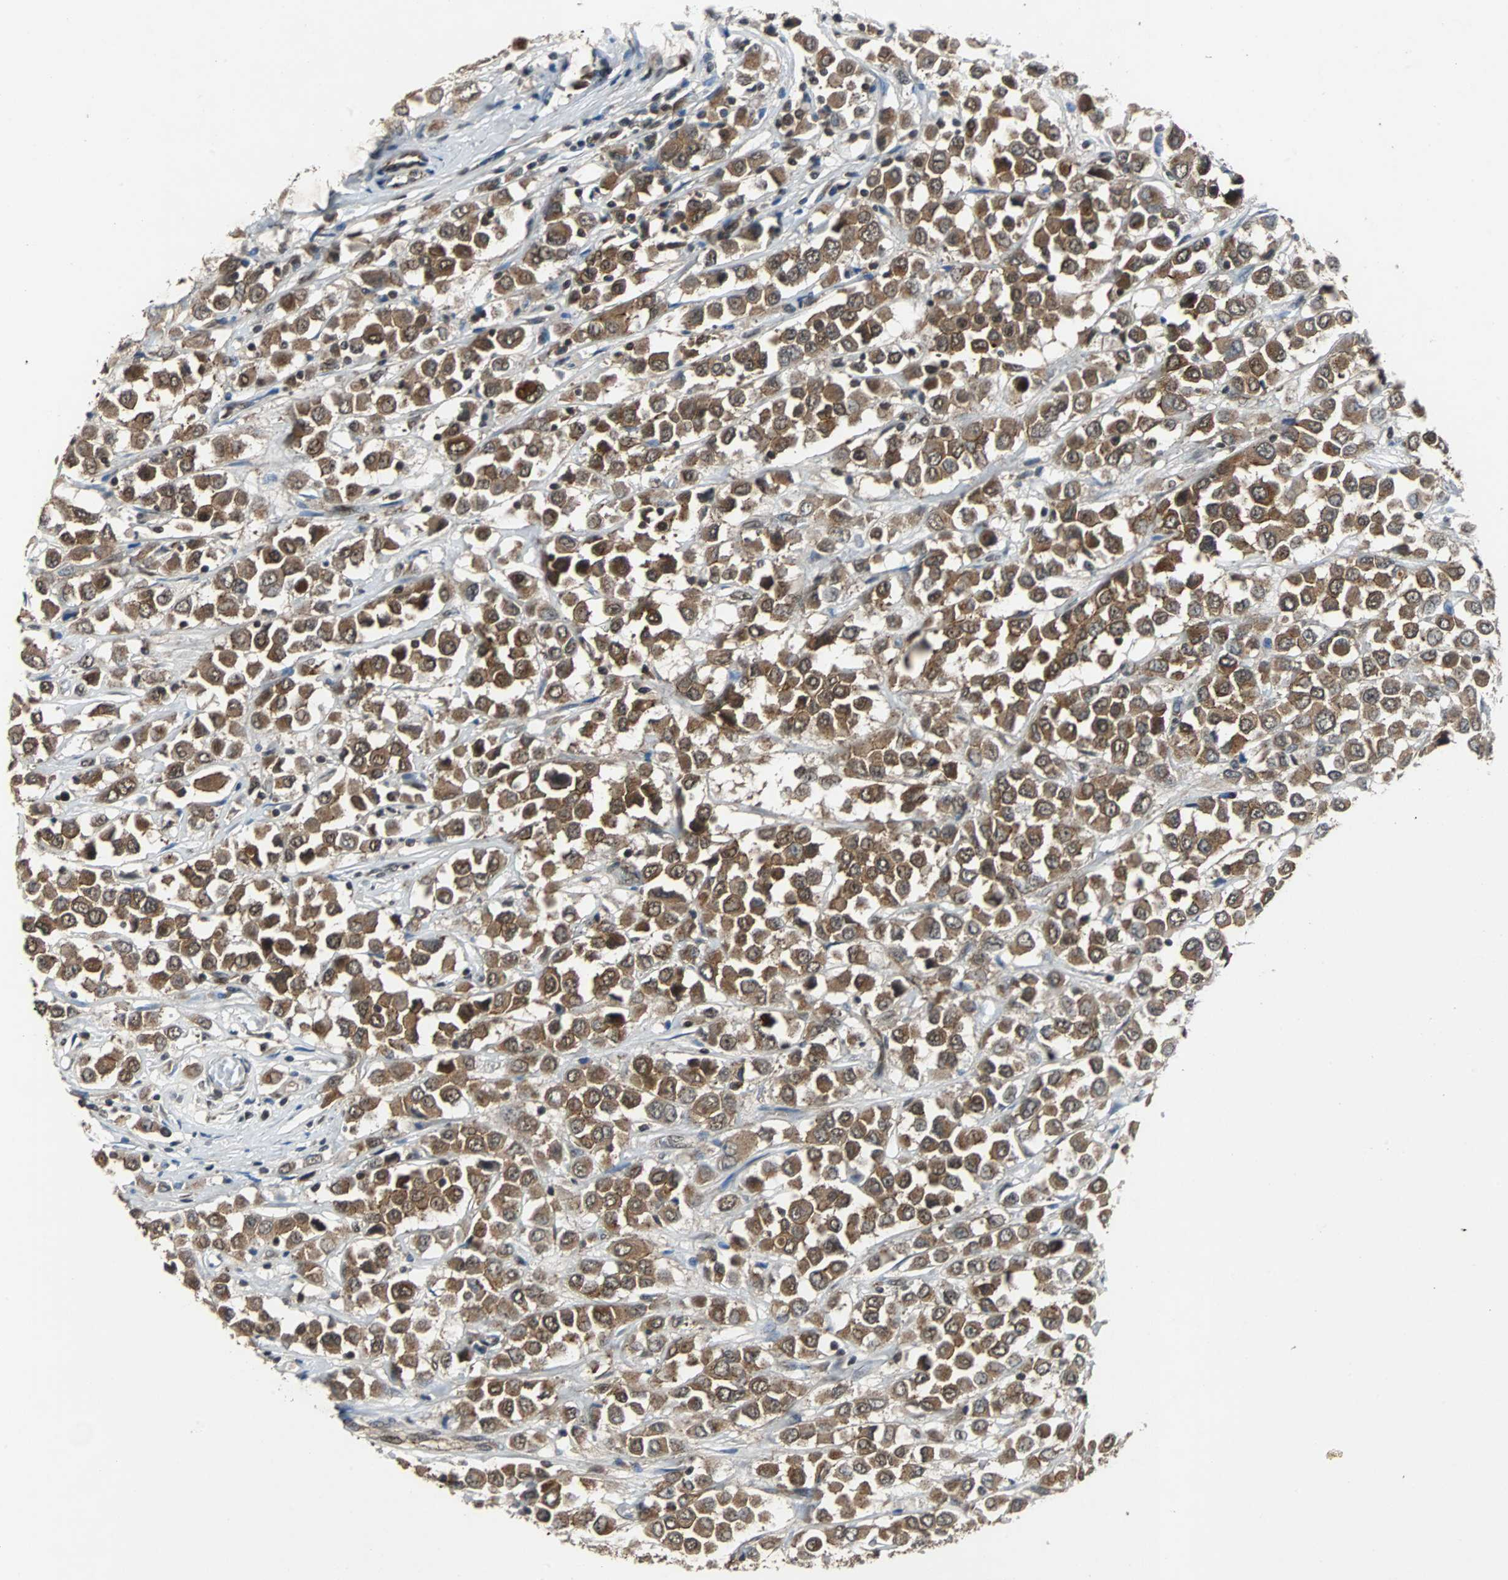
{"staining": {"intensity": "moderate", "quantity": ">75%", "location": "cytoplasmic/membranous"}, "tissue": "breast cancer", "cell_type": "Tumor cells", "image_type": "cancer", "snomed": [{"axis": "morphology", "description": "Duct carcinoma"}, {"axis": "topography", "description": "Breast"}], "caption": "DAB immunohistochemical staining of invasive ductal carcinoma (breast) shows moderate cytoplasmic/membranous protein staining in about >75% of tumor cells.", "gene": "LSR", "patient": {"sex": "female", "age": 61}}